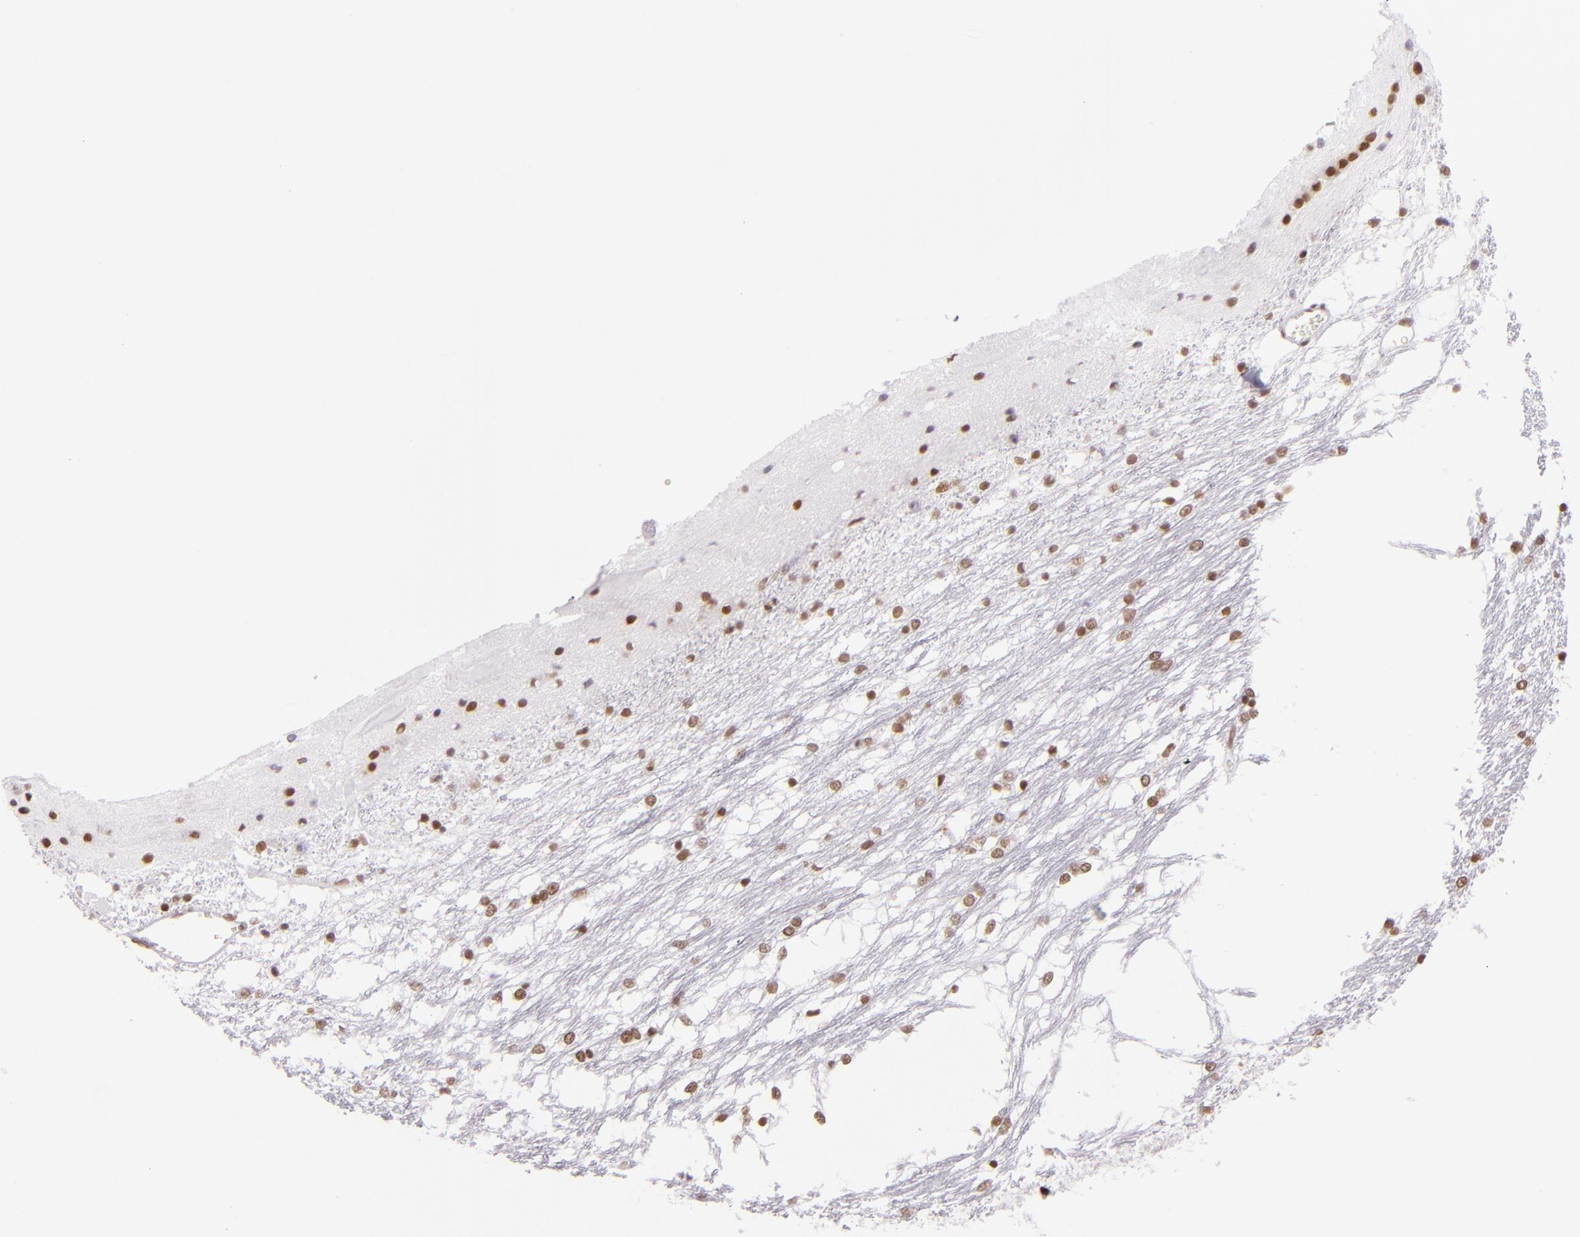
{"staining": {"intensity": "weak", "quantity": ">75%", "location": "nuclear"}, "tissue": "caudate", "cell_type": "Glial cells", "image_type": "normal", "snomed": [{"axis": "morphology", "description": "Normal tissue, NOS"}, {"axis": "topography", "description": "Lateral ventricle wall"}], "caption": "Benign caudate was stained to show a protein in brown. There is low levels of weak nuclear expression in approximately >75% of glial cells.", "gene": "BRD8", "patient": {"sex": "female", "age": 19}}